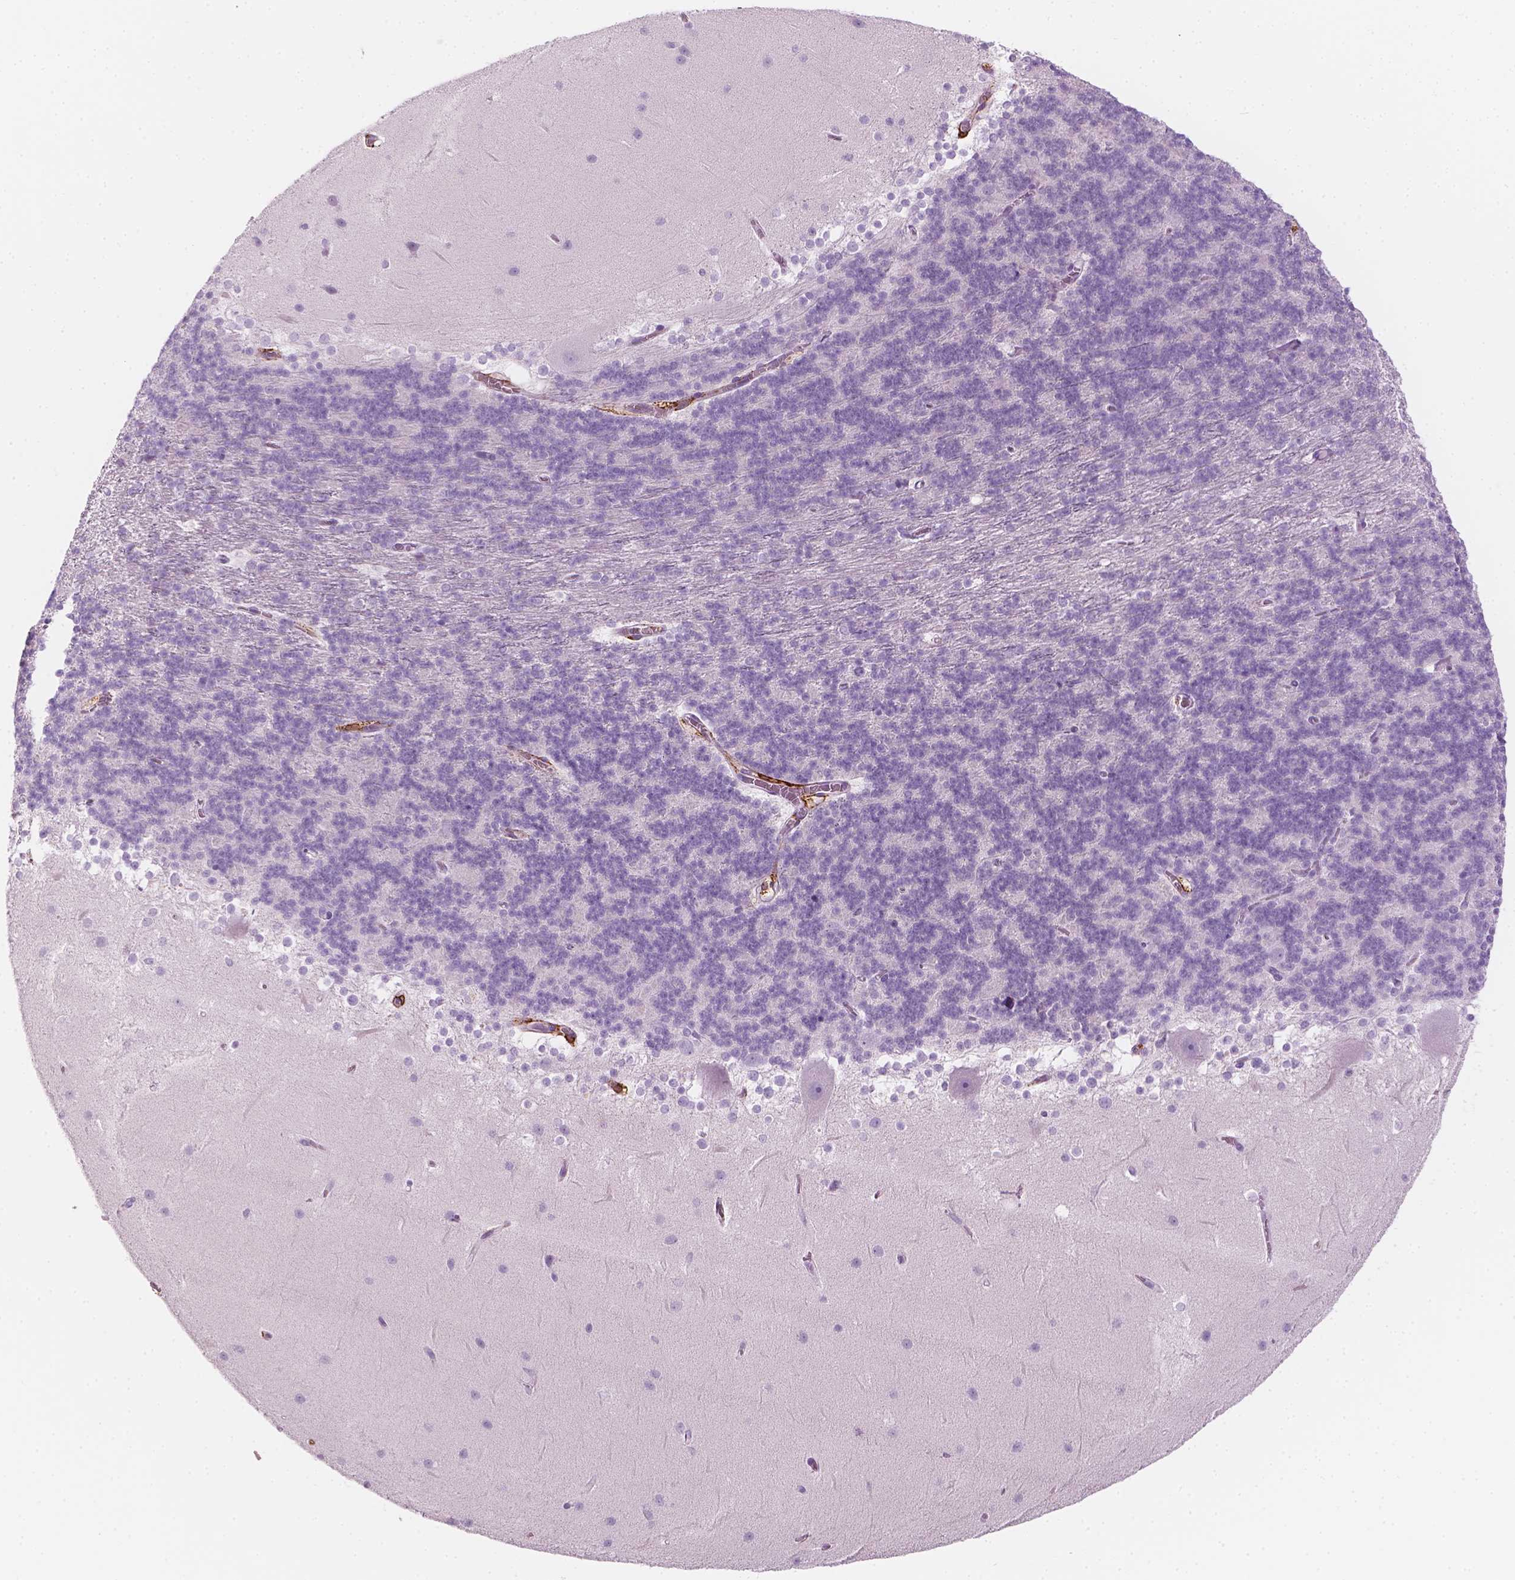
{"staining": {"intensity": "negative", "quantity": "none", "location": "none"}, "tissue": "cerebellum", "cell_type": "Cells in granular layer", "image_type": "normal", "snomed": [{"axis": "morphology", "description": "Normal tissue, NOS"}, {"axis": "topography", "description": "Cerebellum"}], "caption": "Cells in granular layer show no significant protein positivity in normal cerebellum.", "gene": "CES1", "patient": {"sex": "female", "age": 19}}